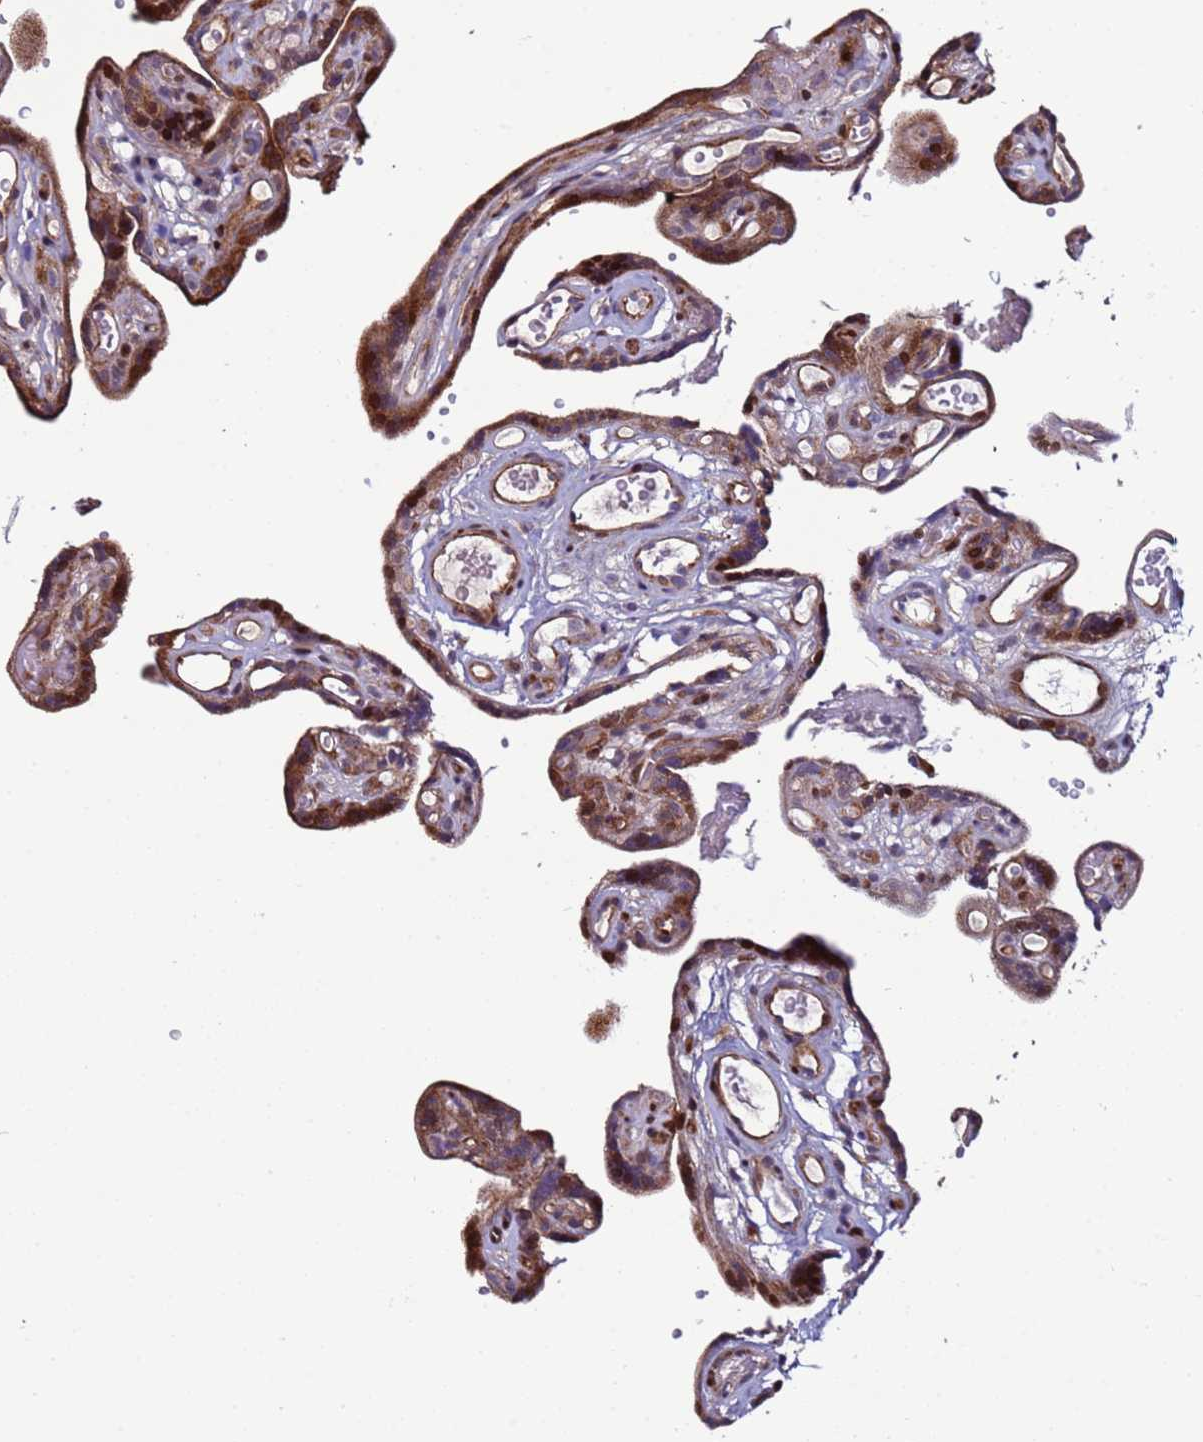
{"staining": {"intensity": "strong", "quantity": ">75%", "location": "cytoplasmic/membranous"}, "tissue": "placenta", "cell_type": "Decidual cells", "image_type": "normal", "snomed": [{"axis": "morphology", "description": "Normal tissue, NOS"}, {"axis": "topography", "description": "Placenta"}], "caption": "Strong cytoplasmic/membranous expression for a protein is seen in approximately >75% of decidual cells of normal placenta using immunohistochemistry (IHC).", "gene": "WBP11", "patient": {"sex": "female", "age": 30}}